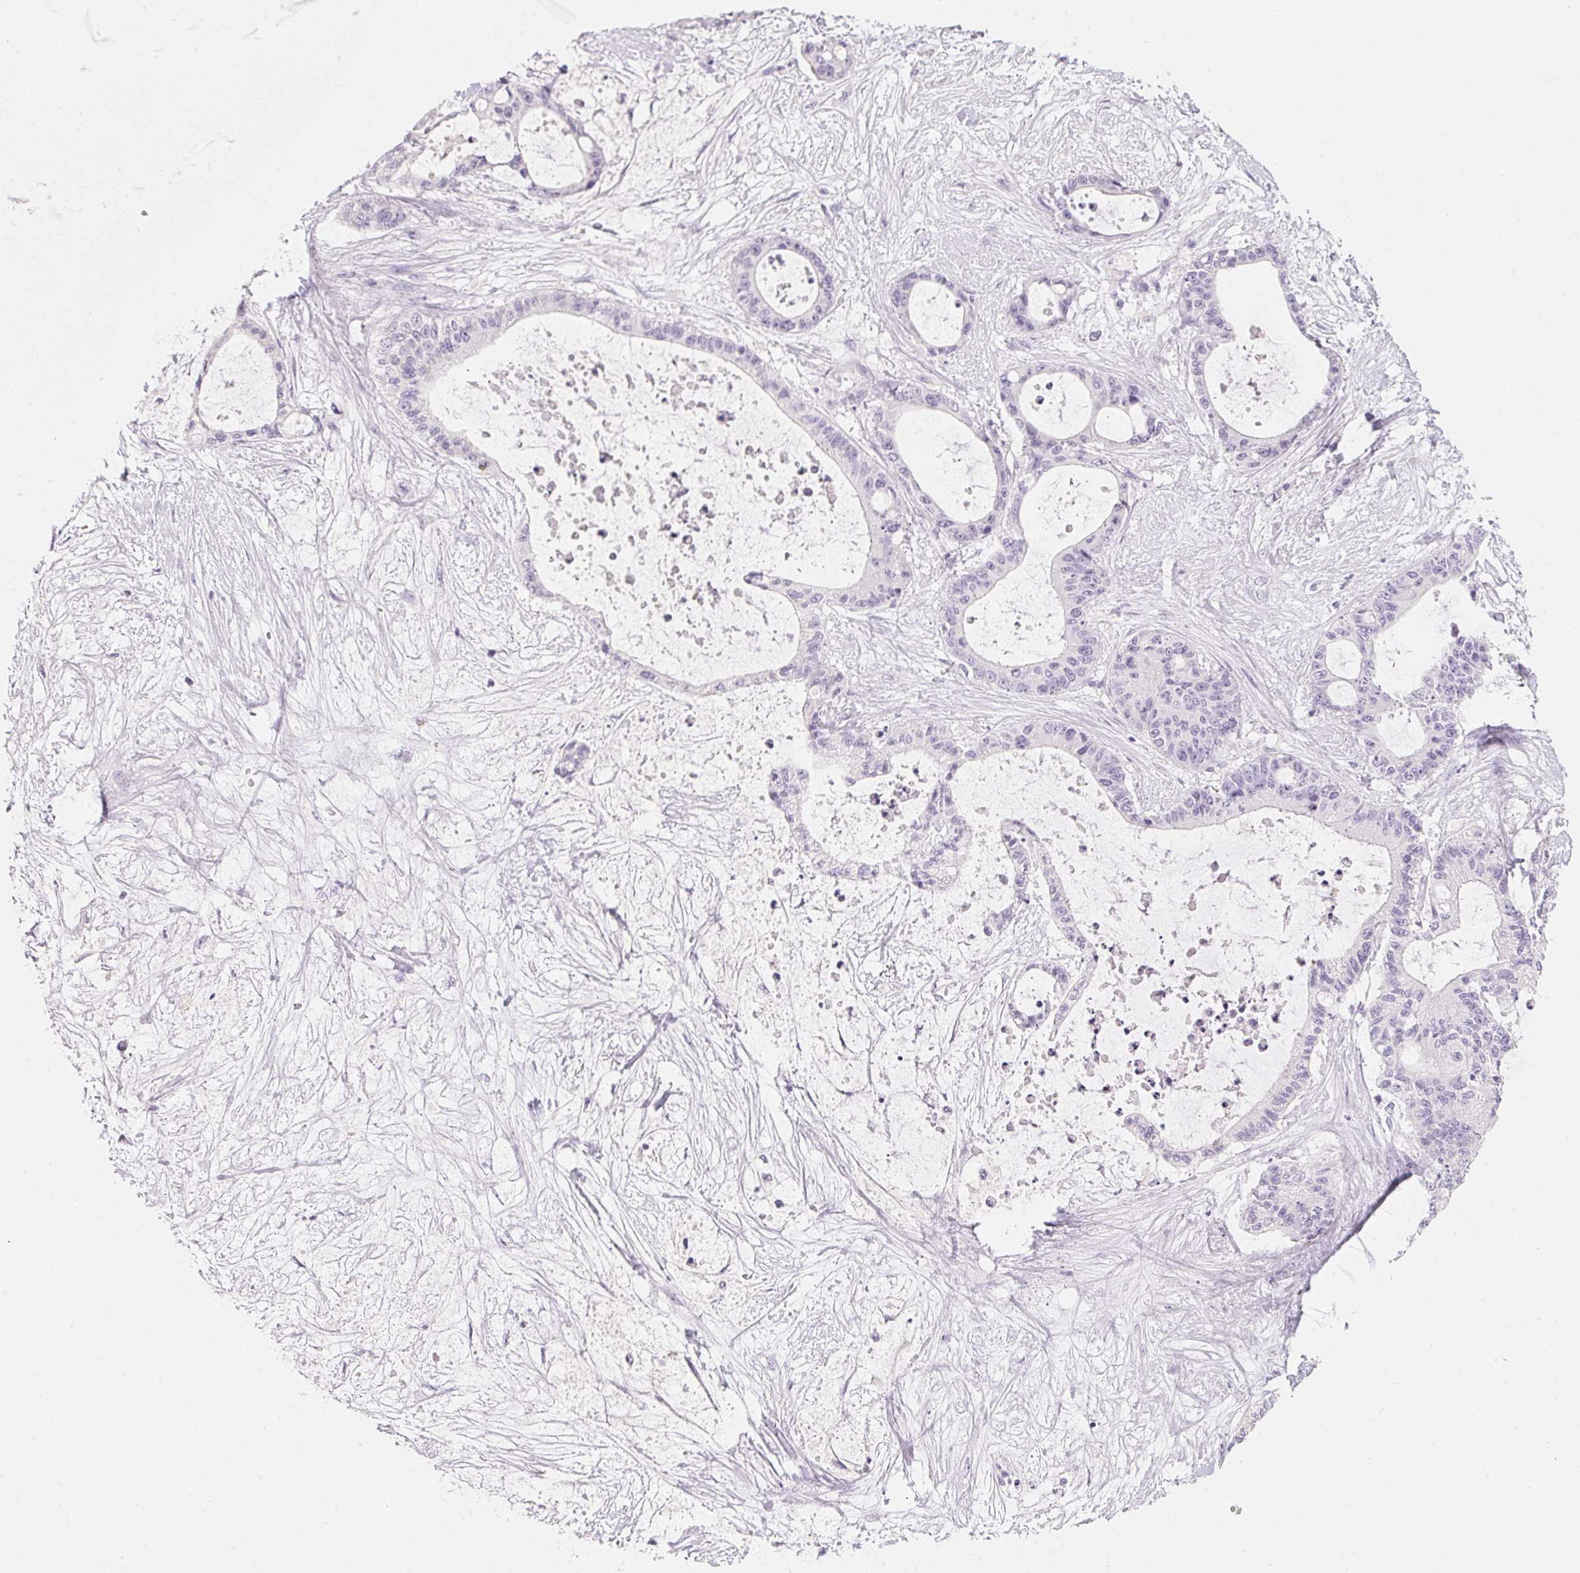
{"staining": {"intensity": "negative", "quantity": "none", "location": "none"}, "tissue": "liver cancer", "cell_type": "Tumor cells", "image_type": "cancer", "snomed": [{"axis": "morphology", "description": "Normal tissue, NOS"}, {"axis": "morphology", "description": "Cholangiocarcinoma"}, {"axis": "topography", "description": "Liver"}, {"axis": "topography", "description": "Peripheral nerve tissue"}], "caption": "DAB (3,3'-diaminobenzidine) immunohistochemical staining of human liver cancer (cholangiocarcinoma) exhibits no significant staining in tumor cells.", "gene": "ACP3", "patient": {"sex": "female", "age": 73}}